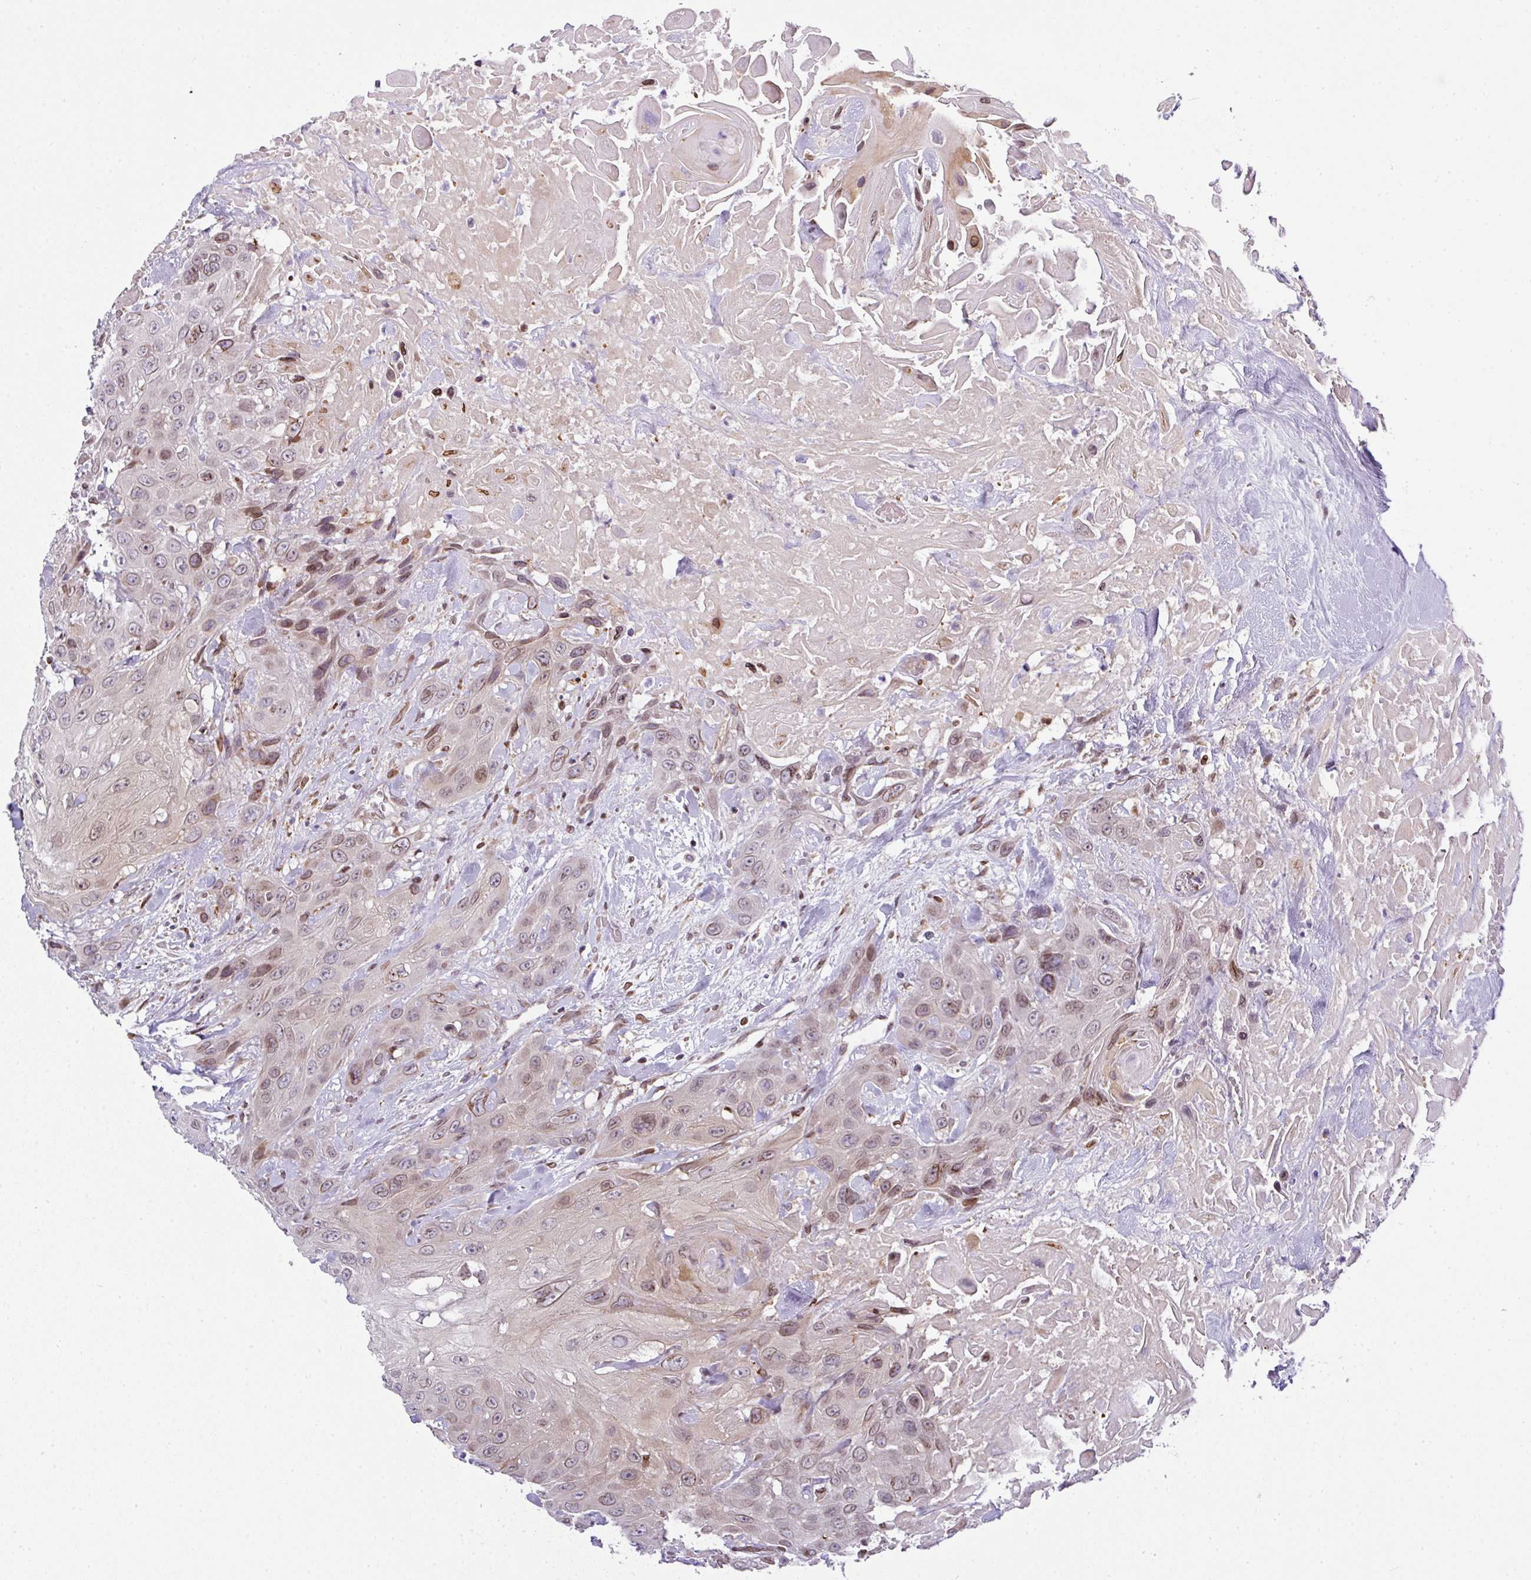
{"staining": {"intensity": "weak", "quantity": "25%-75%", "location": "nuclear"}, "tissue": "head and neck cancer", "cell_type": "Tumor cells", "image_type": "cancer", "snomed": [{"axis": "morphology", "description": "Squamous cell carcinoma, NOS"}, {"axis": "topography", "description": "Head-Neck"}], "caption": "Protein expression analysis of head and neck cancer (squamous cell carcinoma) demonstrates weak nuclear expression in about 25%-75% of tumor cells.", "gene": "PLK1", "patient": {"sex": "male", "age": 81}}